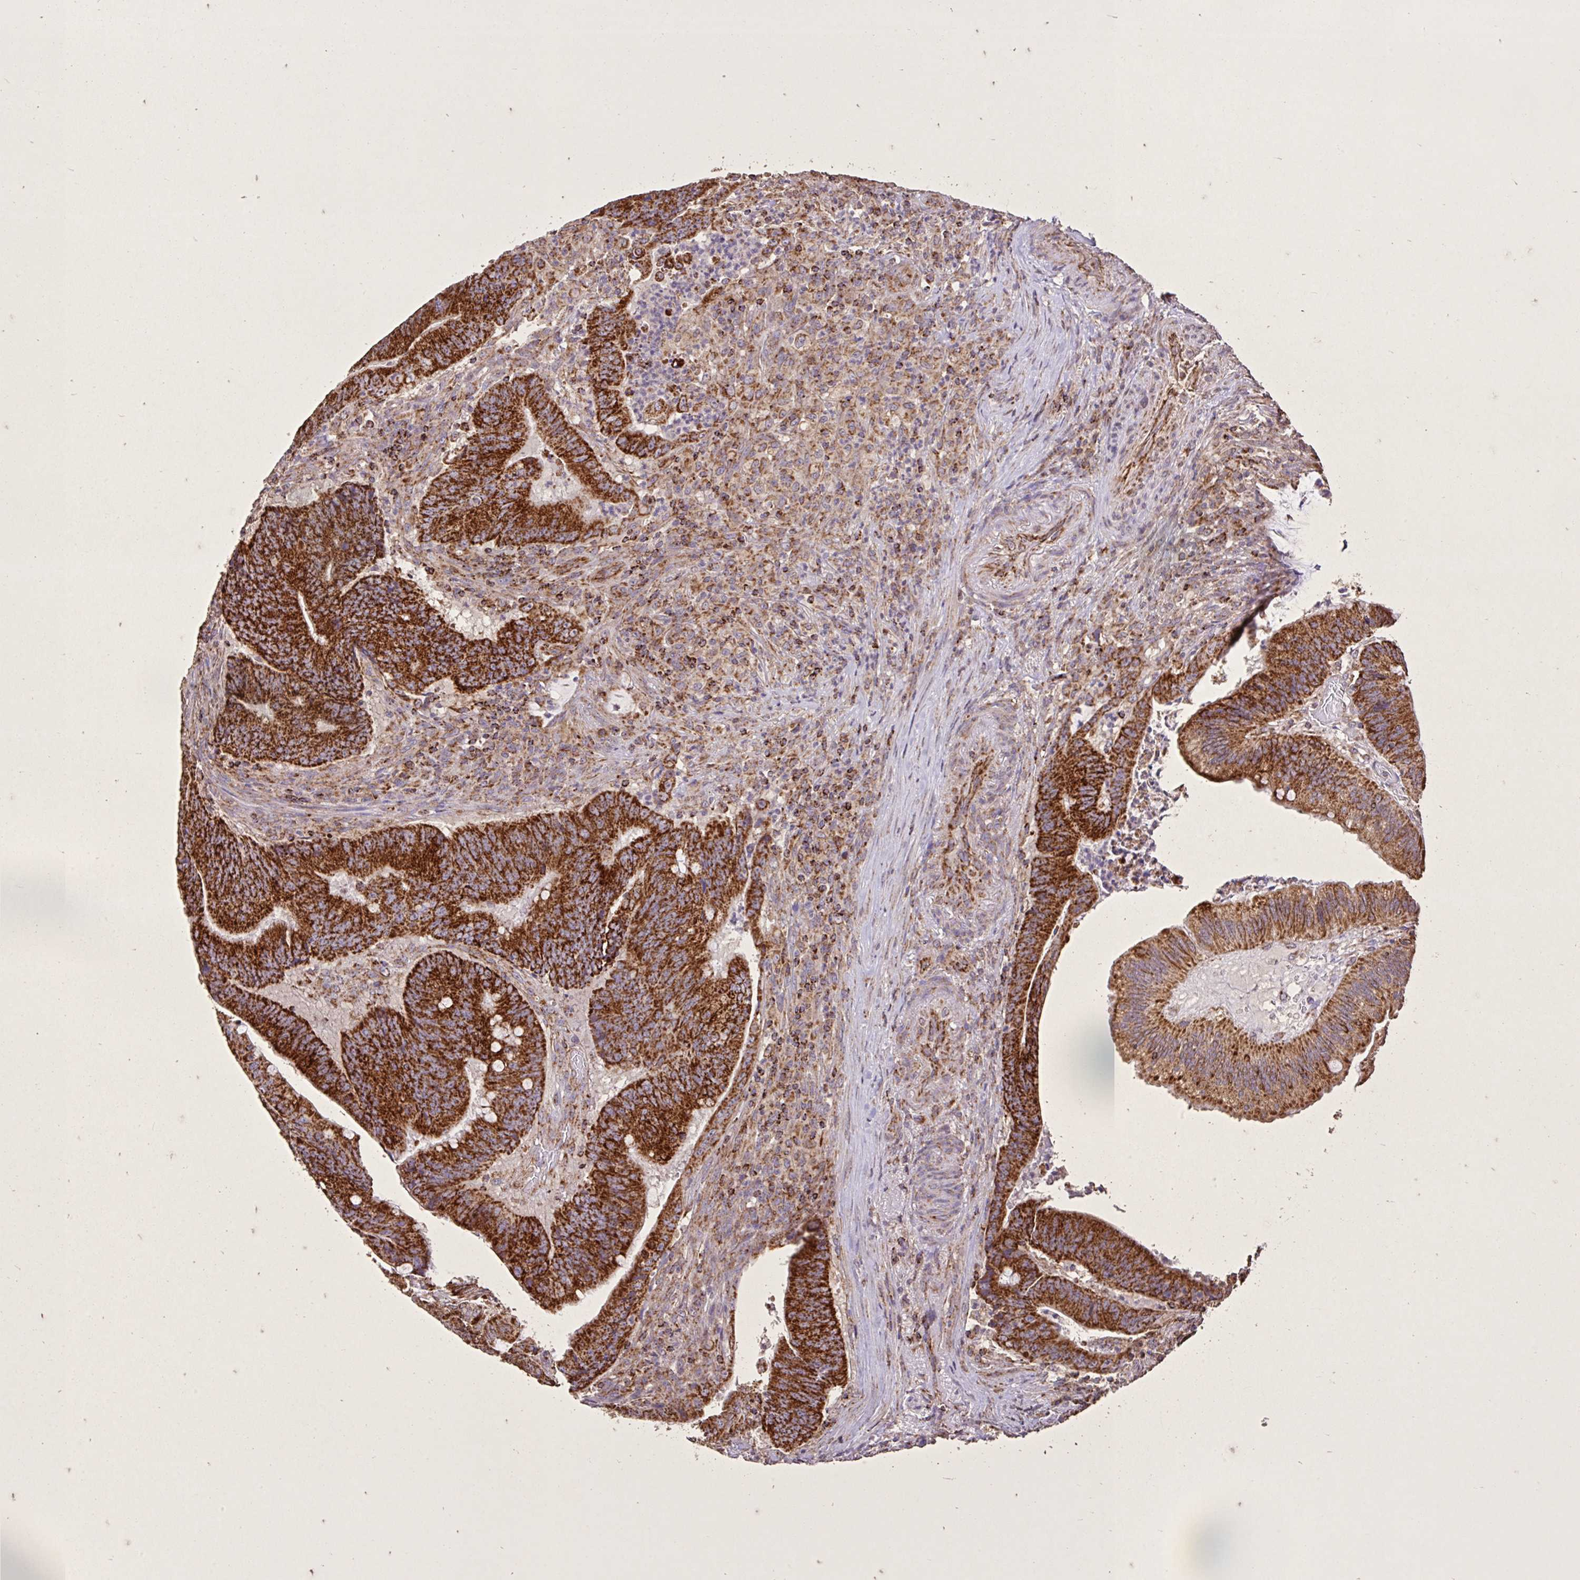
{"staining": {"intensity": "strong", "quantity": ">75%", "location": "cytoplasmic/membranous"}, "tissue": "colorectal cancer", "cell_type": "Tumor cells", "image_type": "cancer", "snomed": [{"axis": "morphology", "description": "Adenocarcinoma, NOS"}, {"axis": "topography", "description": "Colon"}], "caption": "A brown stain highlights strong cytoplasmic/membranous positivity of a protein in human colorectal cancer (adenocarcinoma) tumor cells.", "gene": "AGK", "patient": {"sex": "female", "age": 87}}